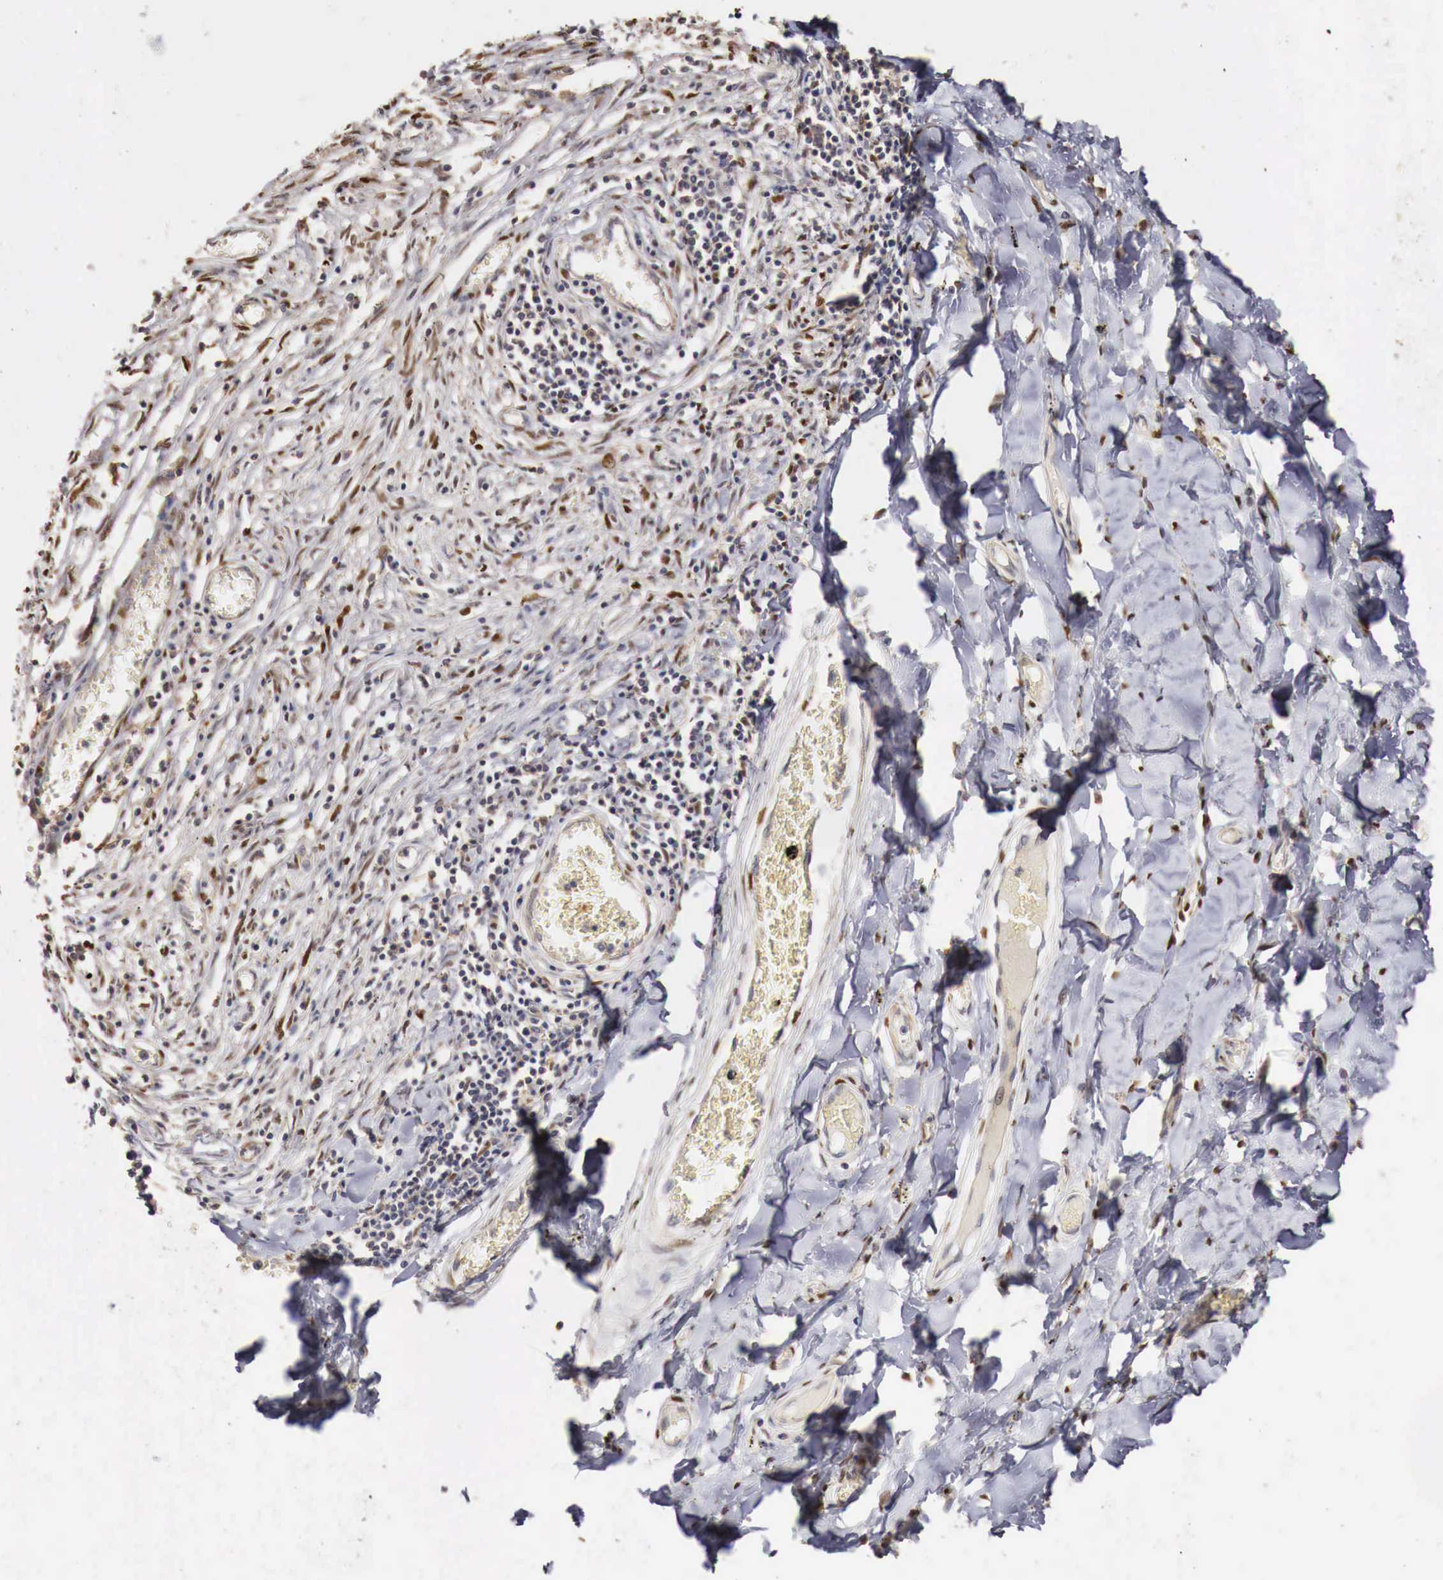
{"staining": {"intensity": "weak", "quantity": ">75%", "location": "nuclear"}, "tissue": "adipose tissue", "cell_type": "Adipocytes", "image_type": "normal", "snomed": [{"axis": "morphology", "description": "Normal tissue, NOS"}, {"axis": "morphology", "description": "Sarcoma, NOS"}, {"axis": "topography", "description": "Skin"}, {"axis": "topography", "description": "Soft tissue"}], "caption": "The histopathology image displays a brown stain indicating the presence of a protein in the nuclear of adipocytes in adipose tissue. The staining was performed using DAB to visualize the protein expression in brown, while the nuclei were stained in blue with hematoxylin (Magnification: 20x).", "gene": "KHDRBS2", "patient": {"sex": "female", "age": 51}}